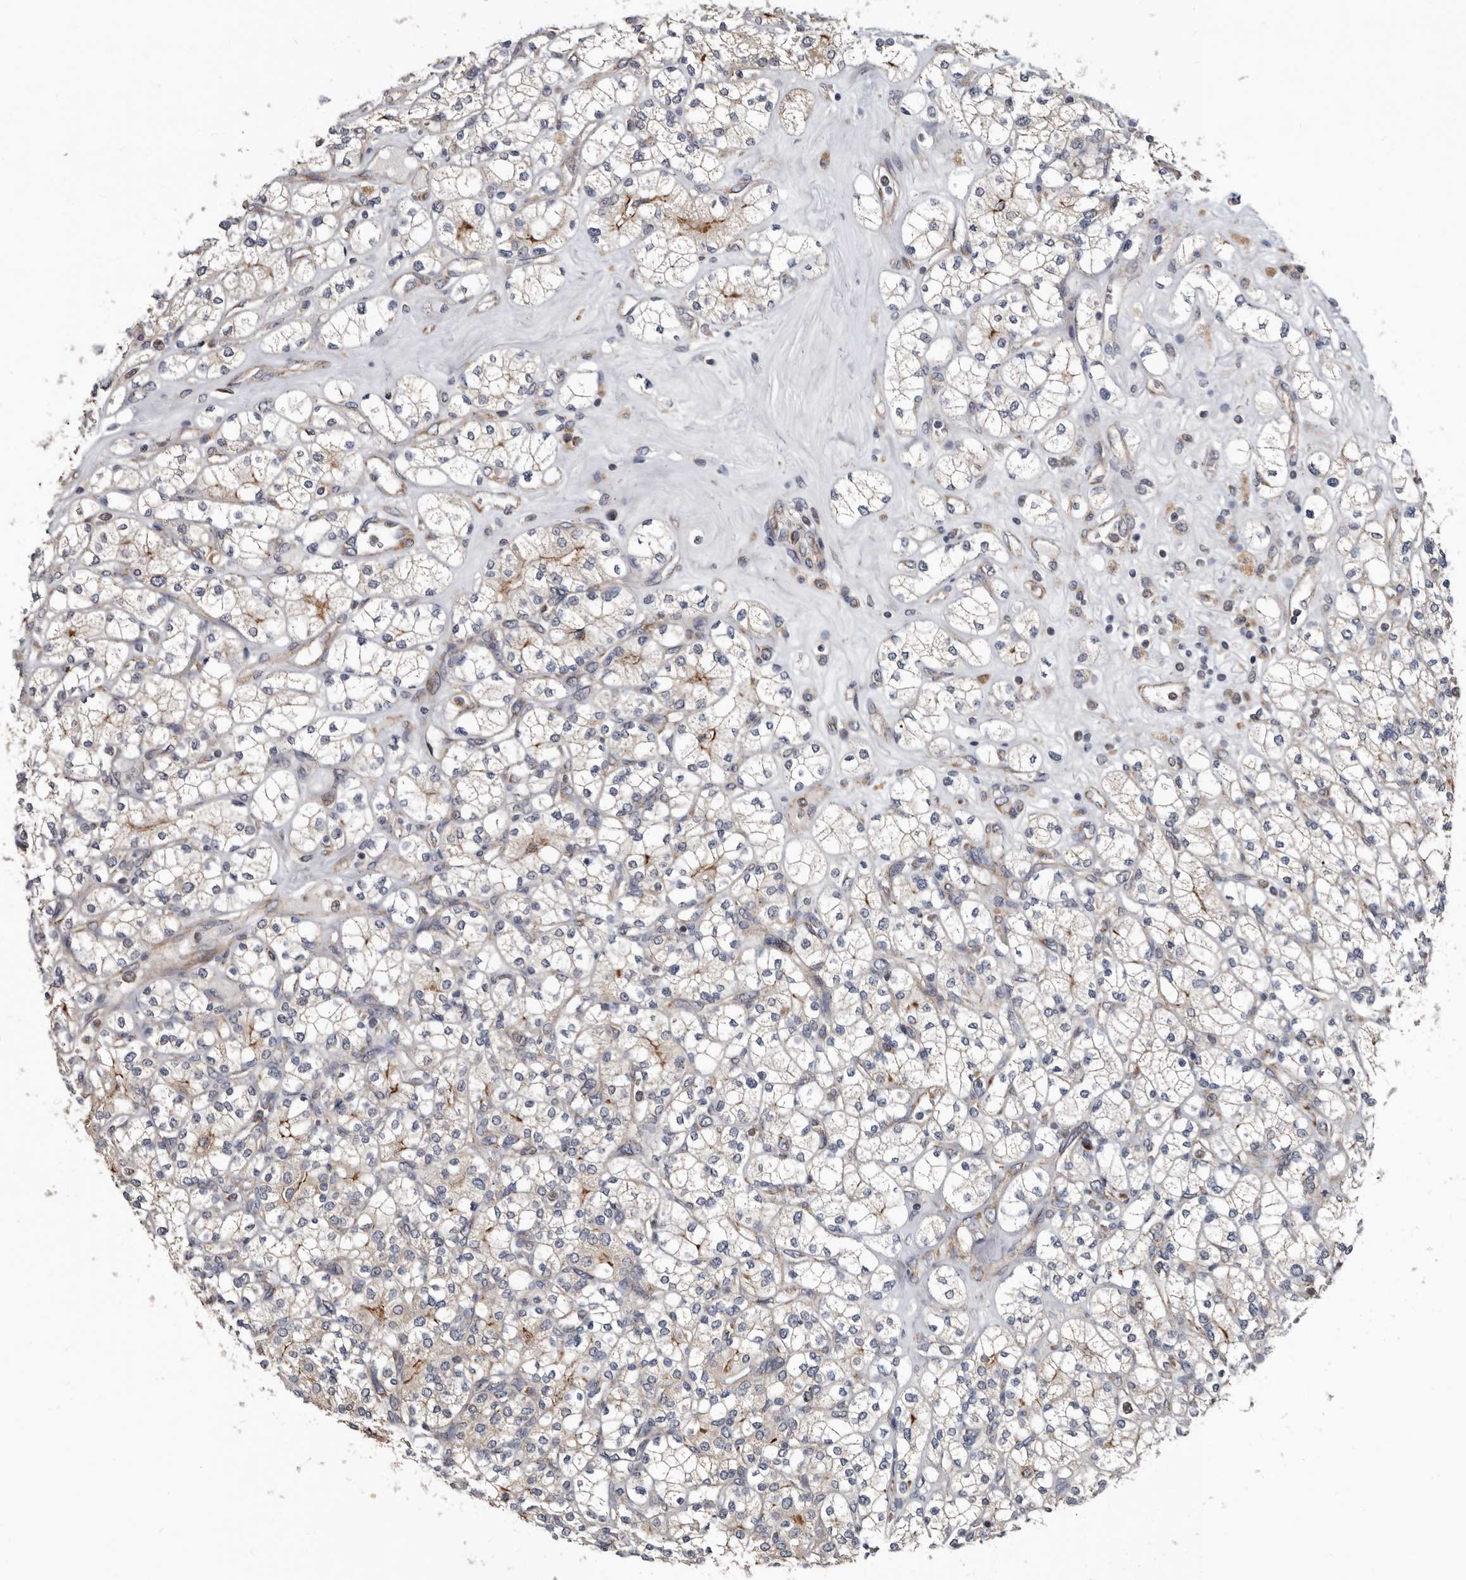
{"staining": {"intensity": "weak", "quantity": "<25%", "location": "cytoplasmic/membranous"}, "tissue": "renal cancer", "cell_type": "Tumor cells", "image_type": "cancer", "snomed": [{"axis": "morphology", "description": "Adenocarcinoma, NOS"}, {"axis": "topography", "description": "Kidney"}], "caption": "Human renal cancer stained for a protein using IHC shows no positivity in tumor cells.", "gene": "MRPL18", "patient": {"sex": "male", "age": 77}}